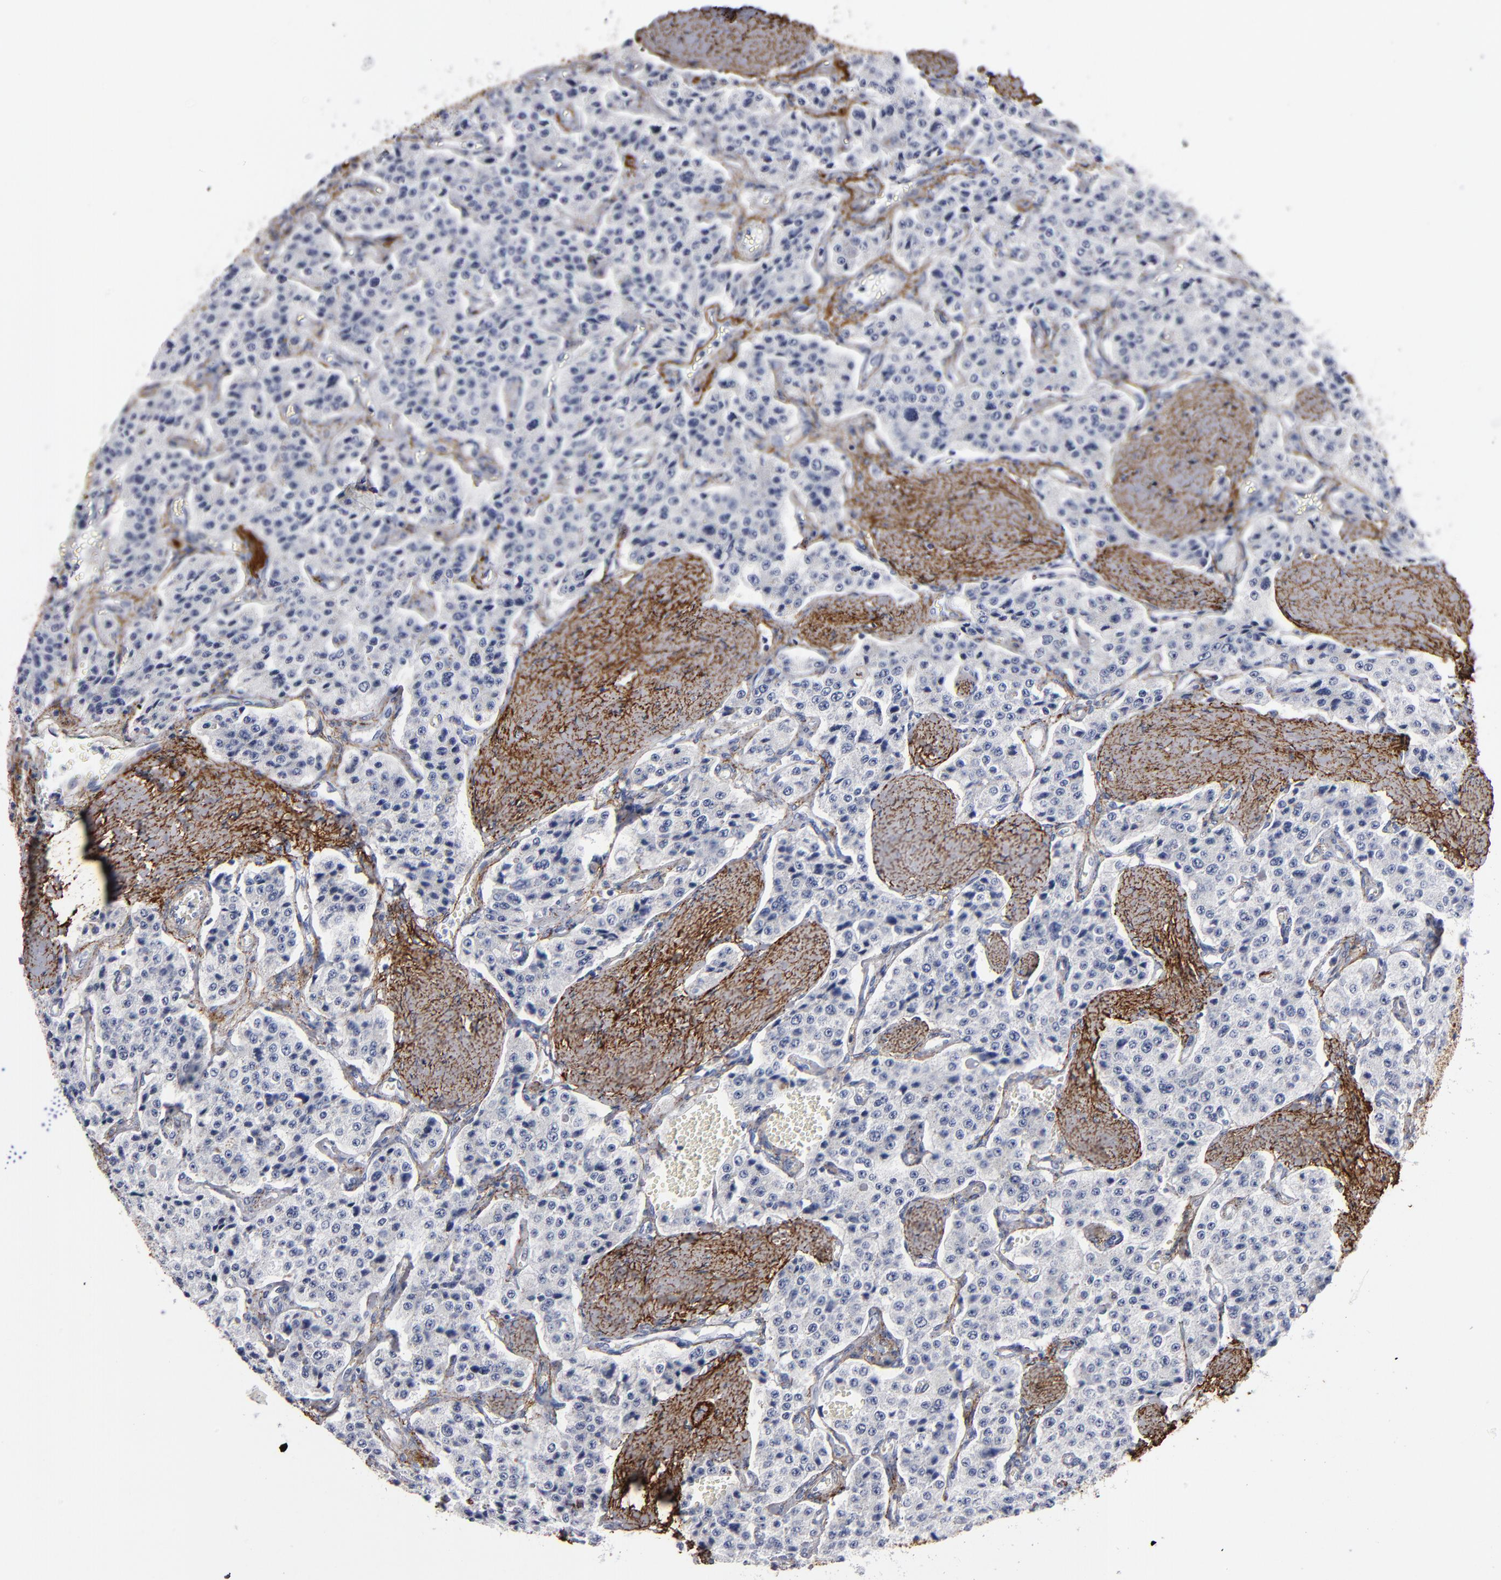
{"staining": {"intensity": "negative", "quantity": "none", "location": "none"}, "tissue": "carcinoid", "cell_type": "Tumor cells", "image_type": "cancer", "snomed": [{"axis": "morphology", "description": "Carcinoid, malignant, NOS"}, {"axis": "topography", "description": "Small intestine"}], "caption": "High magnification brightfield microscopy of carcinoid stained with DAB (brown) and counterstained with hematoxylin (blue): tumor cells show no significant staining.", "gene": "EMILIN1", "patient": {"sex": "male", "age": 52}}